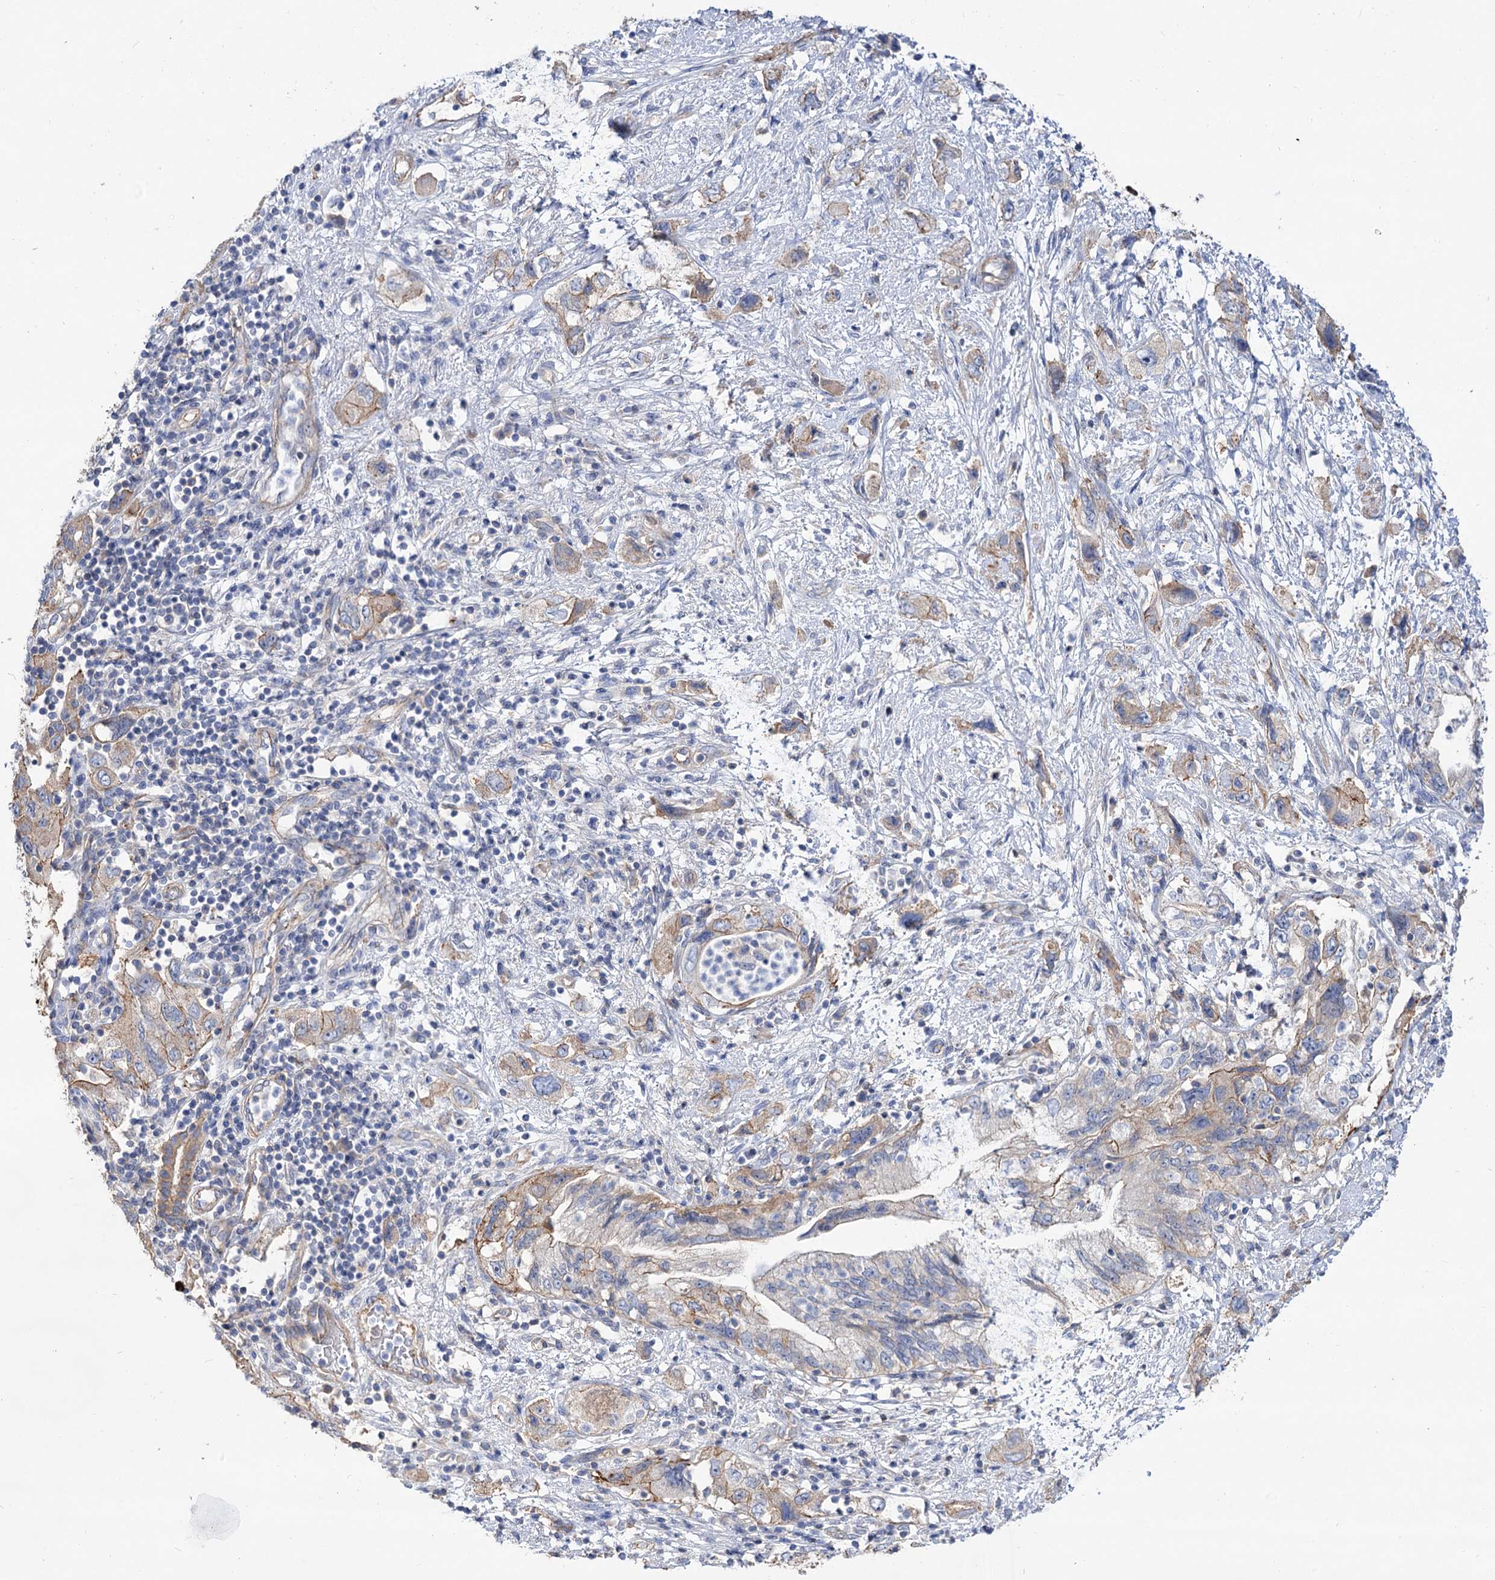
{"staining": {"intensity": "moderate", "quantity": "<25%", "location": "cytoplasmic/membranous"}, "tissue": "pancreatic cancer", "cell_type": "Tumor cells", "image_type": "cancer", "snomed": [{"axis": "morphology", "description": "Adenocarcinoma, NOS"}, {"axis": "topography", "description": "Pancreas"}], "caption": "Moderate cytoplasmic/membranous protein expression is appreciated in approximately <25% of tumor cells in pancreatic cancer.", "gene": "NUDCD2", "patient": {"sex": "female", "age": 73}}